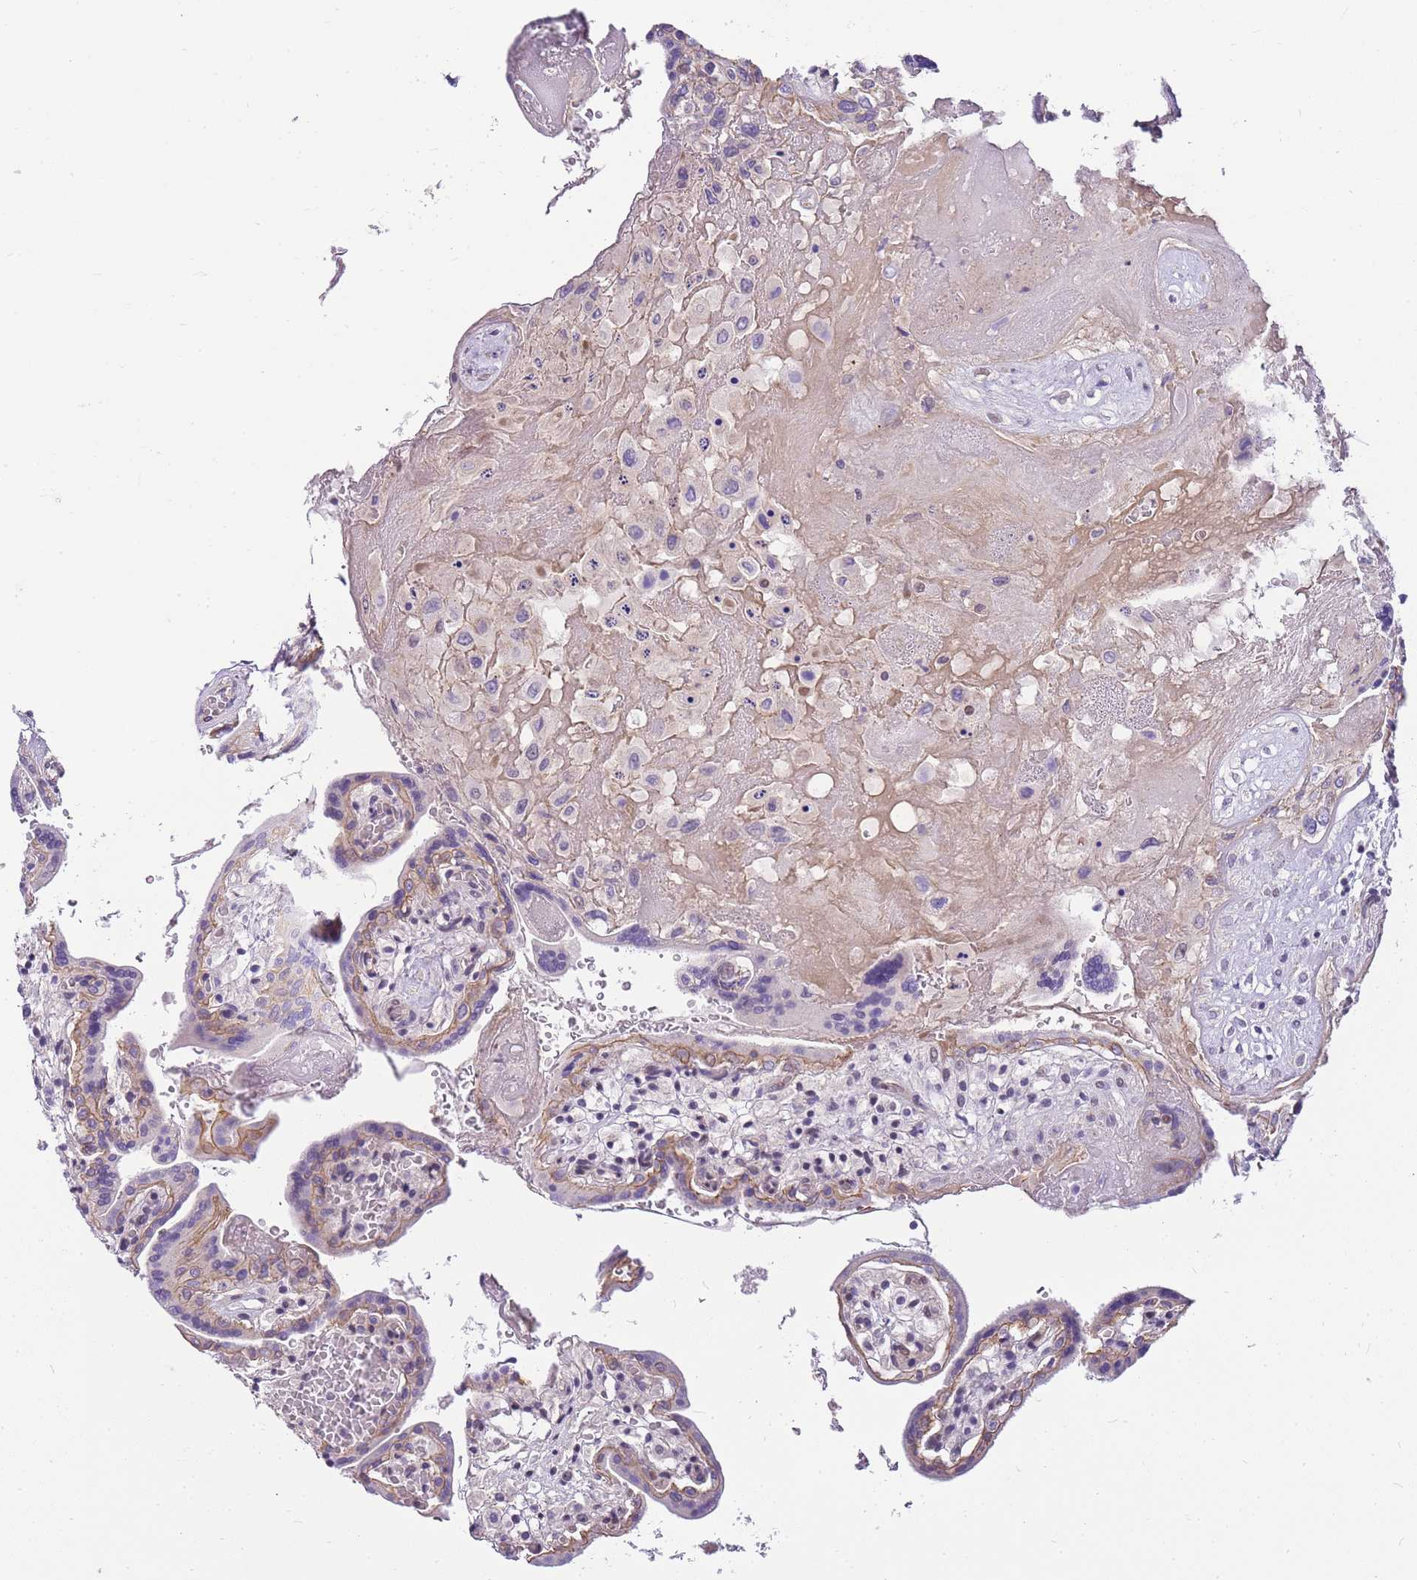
{"staining": {"intensity": "negative", "quantity": "none", "location": "none"}, "tissue": "placenta", "cell_type": "Decidual cells", "image_type": "normal", "snomed": [{"axis": "morphology", "description": "Normal tissue, NOS"}, {"axis": "topography", "description": "Placenta"}], "caption": "A high-resolution image shows immunohistochemistry (IHC) staining of benign placenta, which reveals no significant positivity in decidual cells.", "gene": "CLBA1", "patient": {"sex": "female", "age": 37}}